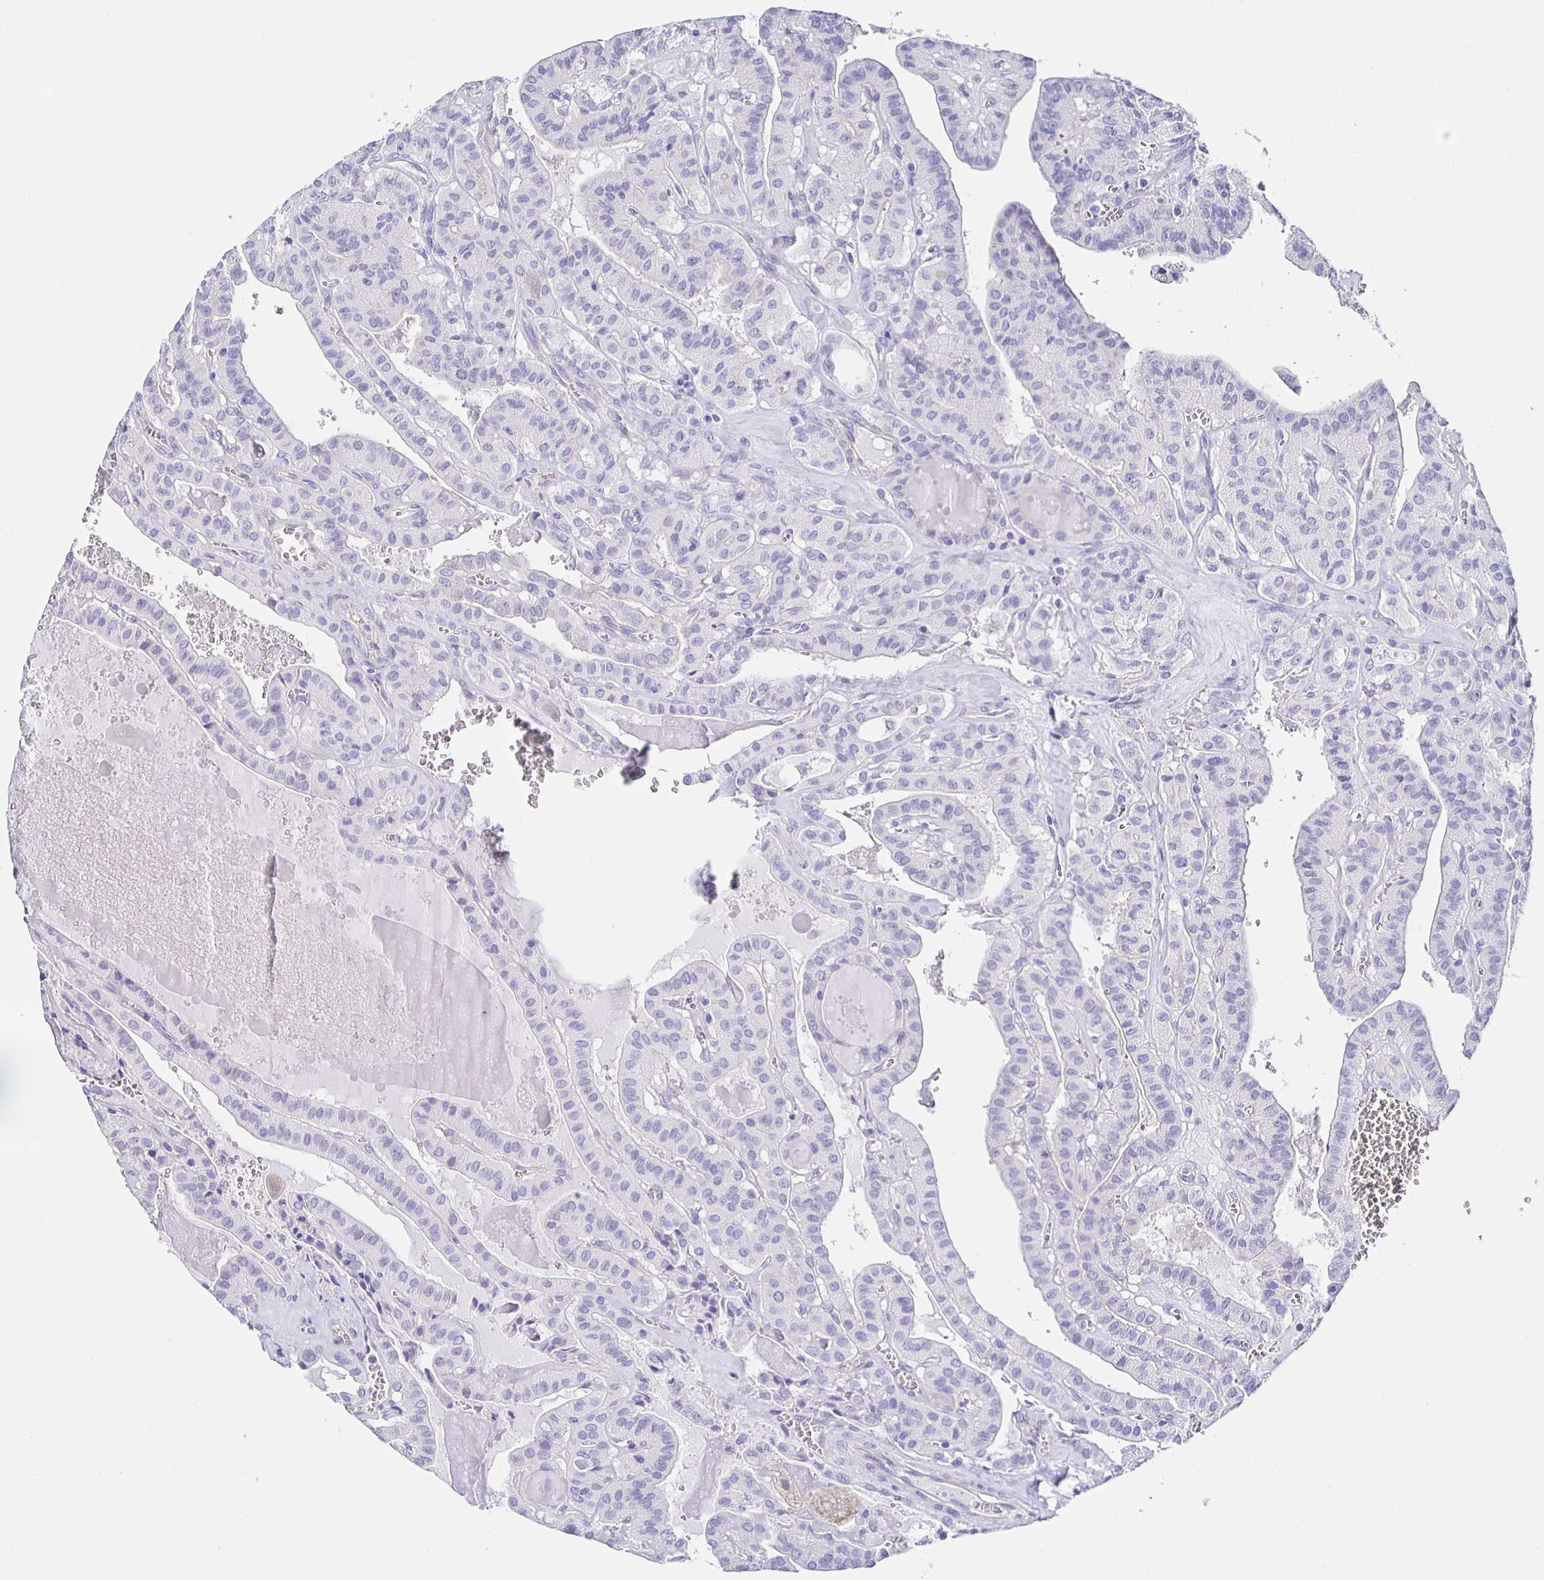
{"staining": {"intensity": "negative", "quantity": "none", "location": "none"}, "tissue": "thyroid cancer", "cell_type": "Tumor cells", "image_type": "cancer", "snomed": [{"axis": "morphology", "description": "Papillary adenocarcinoma, NOS"}, {"axis": "topography", "description": "Thyroid gland"}], "caption": "Thyroid cancer (papillary adenocarcinoma) was stained to show a protein in brown. There is no significant staining in tumor cells. Brightfield microscopy of immunohistochemistry (IHC) stained with DAB (brown) and hematoxylin (blue), captured at high magnification.", "gene": "HSPA4L", "patient": {"sex": "male", "age": 52}}